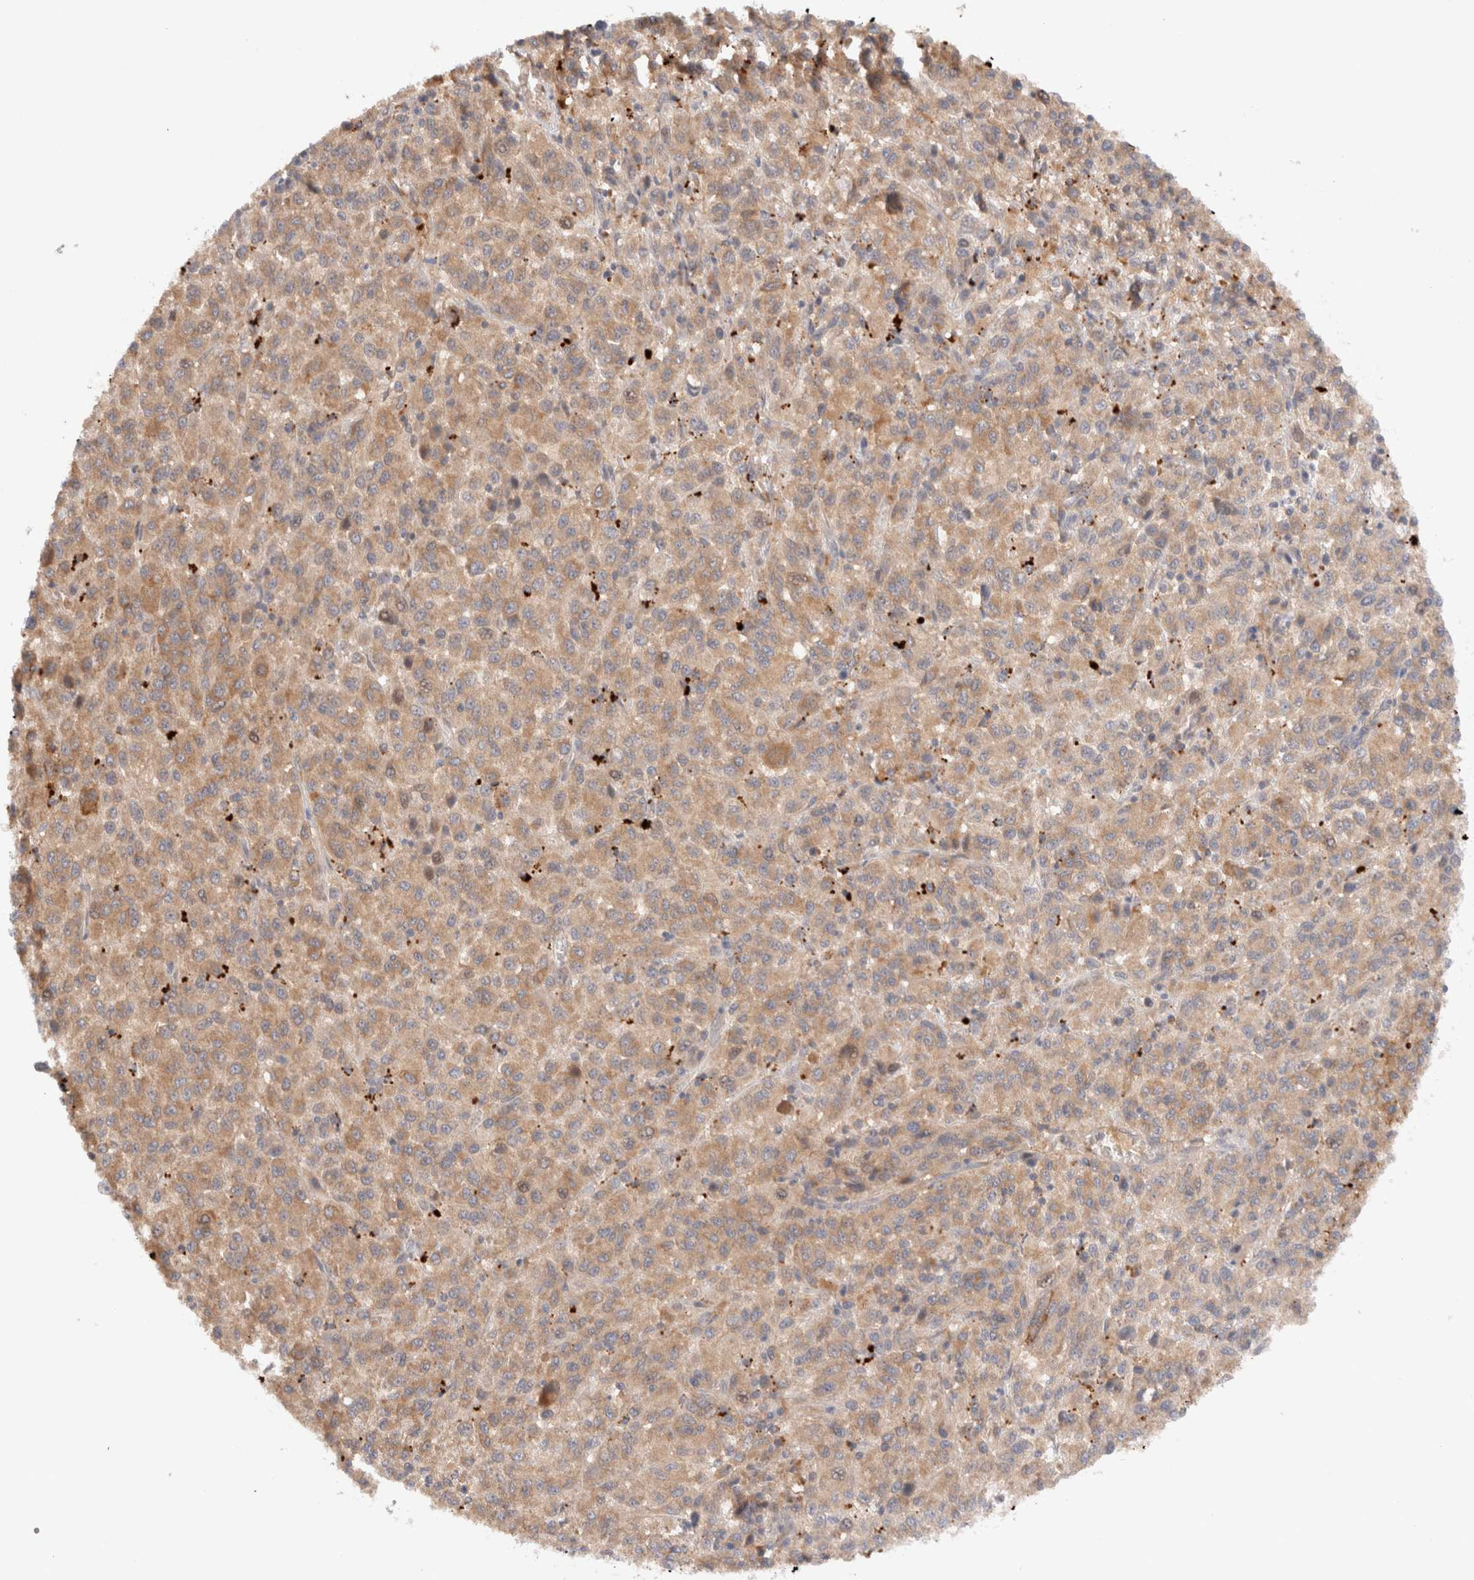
{"staining": {"intensity": "moderate", "quantity": ">75%", "location": "cytoplasmic/membranous"}, "tissue": "melanoma", "cell_type": "Tumor cells", "image_type": "cancer", "snomed": [{"axis": "morphology", "description": "Malignant melanoma, Metastatic site"}, {"axis": "topography", "description": "Lung"}], "caption": "Melanoma tissue demonstrates moderate cytoplasmic/membranous positivity in approximately >75% of tumor cells The staining was performed using DAB (3,3'-diaminobenzidine) to visualize the protein expression in brown, while the nuclei were stained in blue with hematoxylin (Magnification: 20x).", "gene": "KLHL20", "patient": {"sex": "male", "age": 64}}